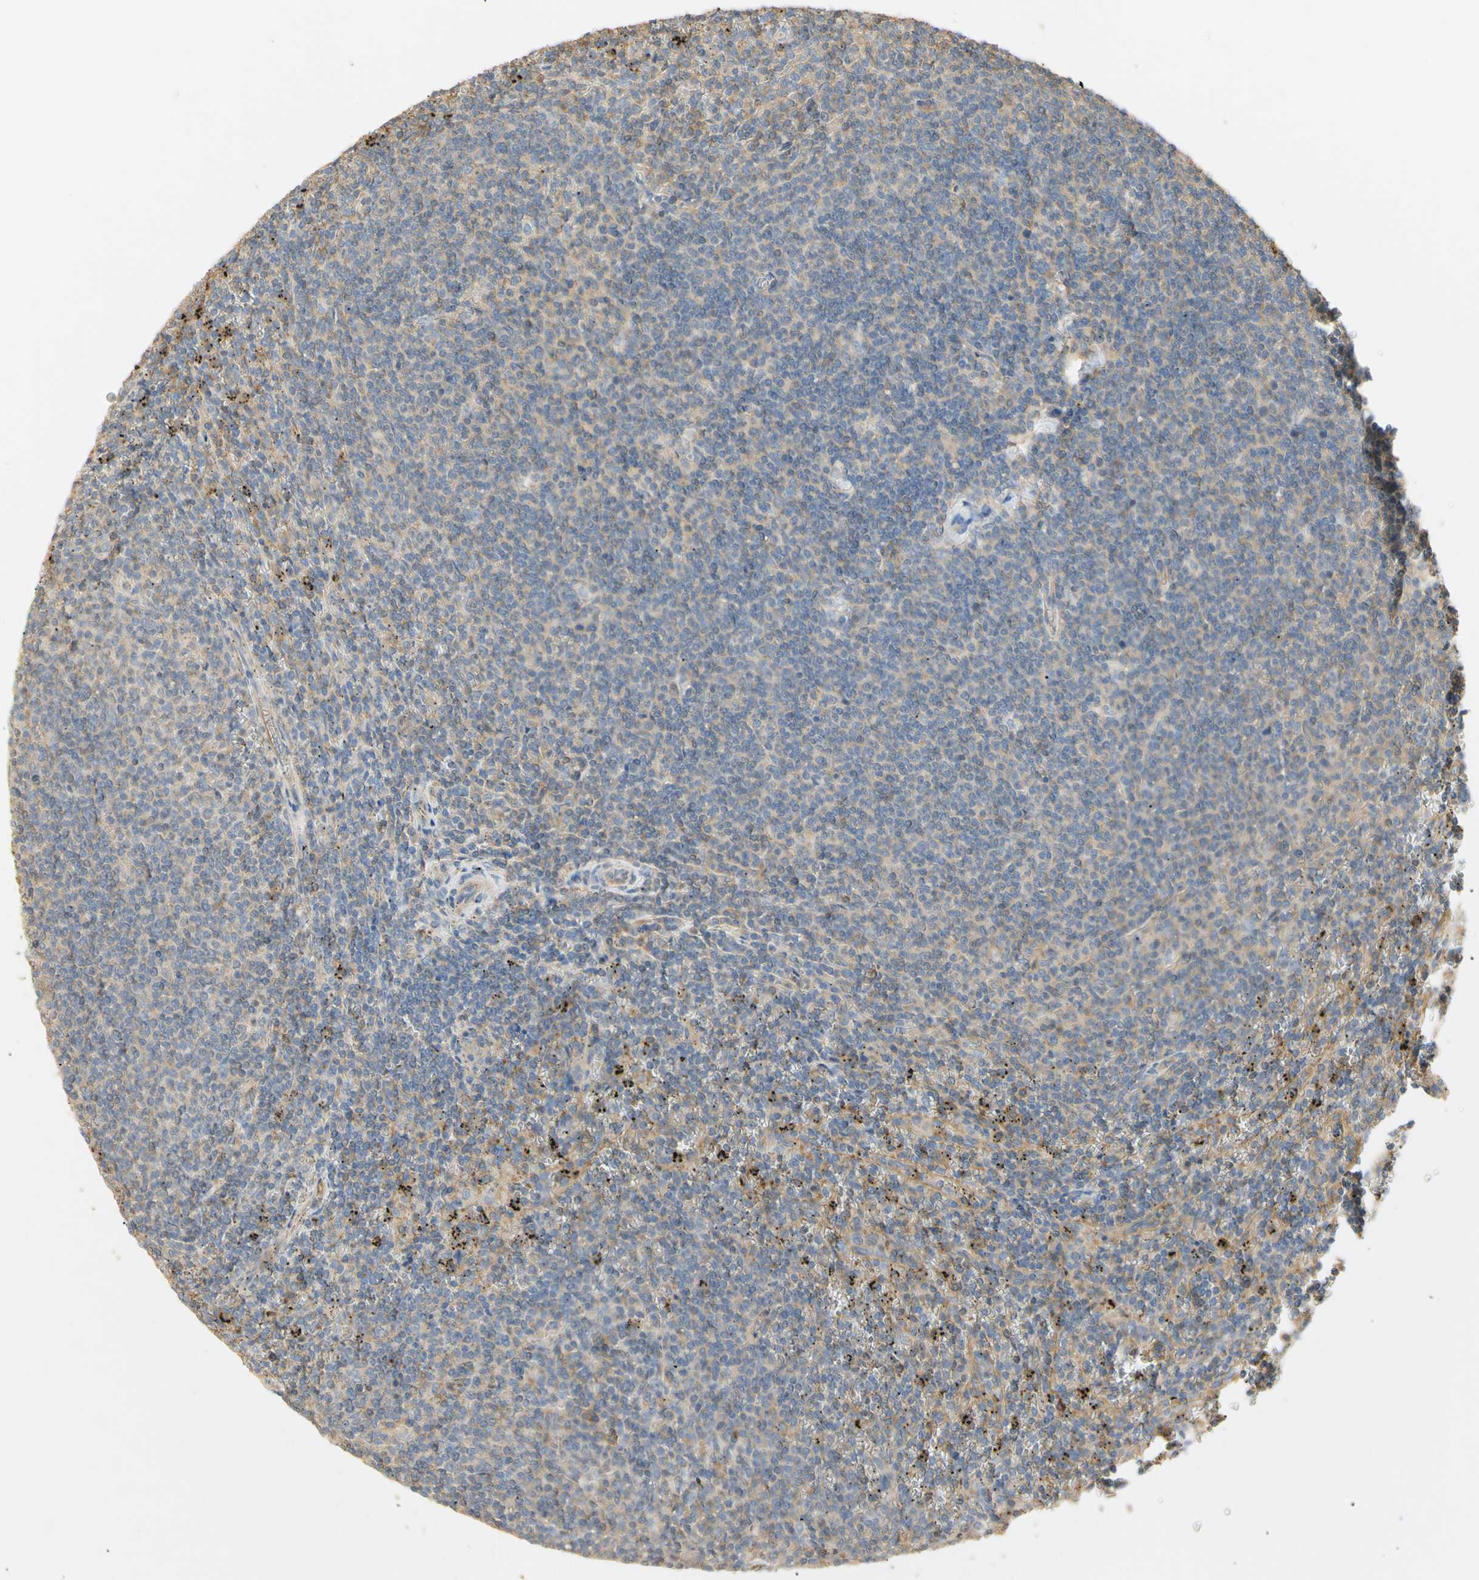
{"staining": {"intensity": "negative", "quantity": "none", "location": "none"}, "tissue": "lymphoma", "cell_type": "Tumor cells", "image_type": "cancer", "snomed": [{"axis": "morphology", "description": "Malignant lymphoma, non-Hodgkin's type, Low grade"}, {"axis": "topography", "description": "Spleen"}], "caption": "Image shows no significant protein expression in tumor cells of lymphoma. Nuclei are stained in blue.", "gene": "KCNE4", "patient": {"sex": "female", "age": 50}}